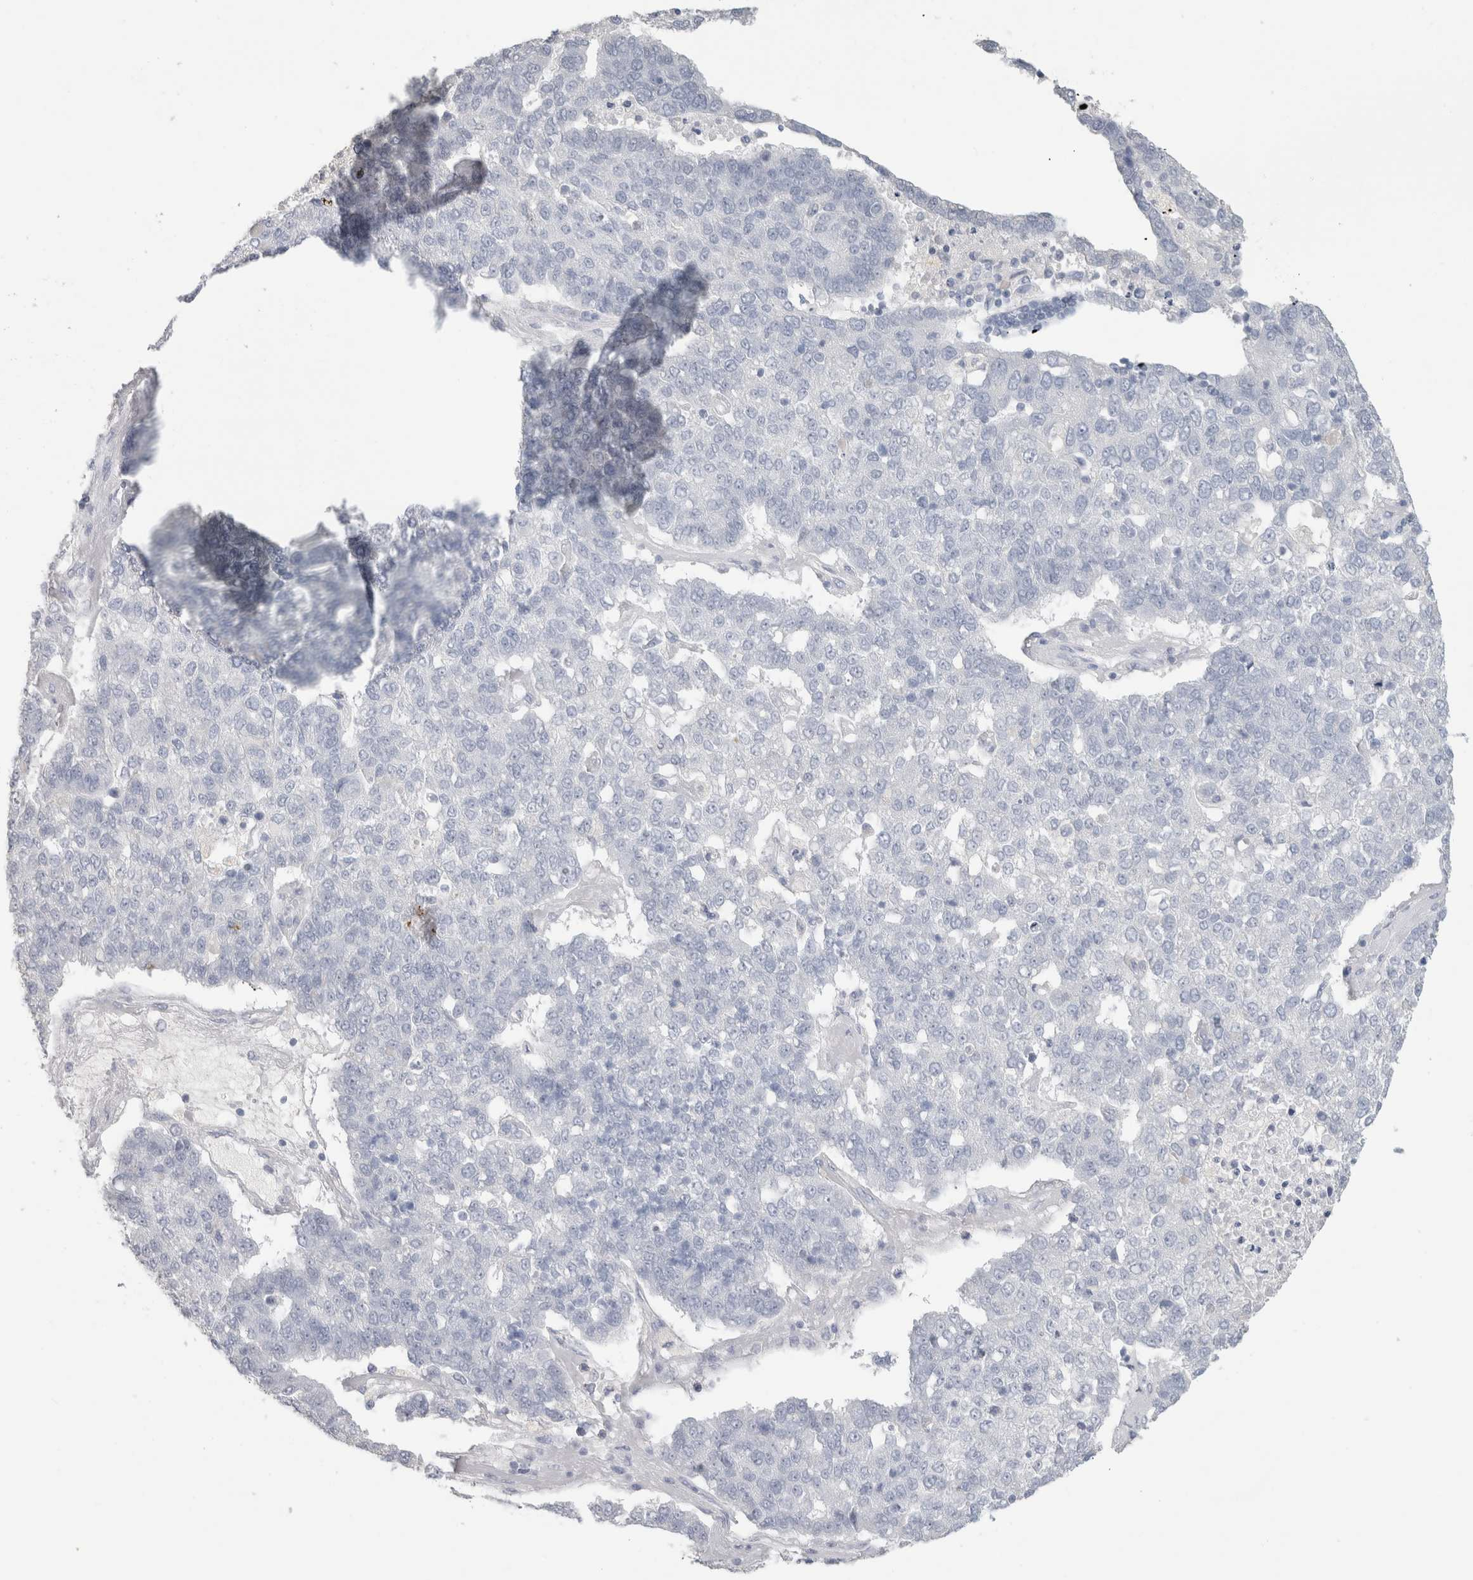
{"staining": {"intensity": "negative", "quantity": "none", "location": "none"}, "tissue": "pancreatic cancer", "cell_type": "Tumor cells", "image_type": "cancer", "snomed": [{"axis": "morphology", "description": "Adenocarcinoma, NOS"}, {"axis": "topography", "description": "Pancreas"}], "caption": "High power microscopy photomicrograph of an immunohistochemistry (IHC) image of pancreatic adenocarcinoma, revealing no significant expression in tumor cells.", "gene": "SLC6A1", "patient": {"sex": "female", "age": 61}}